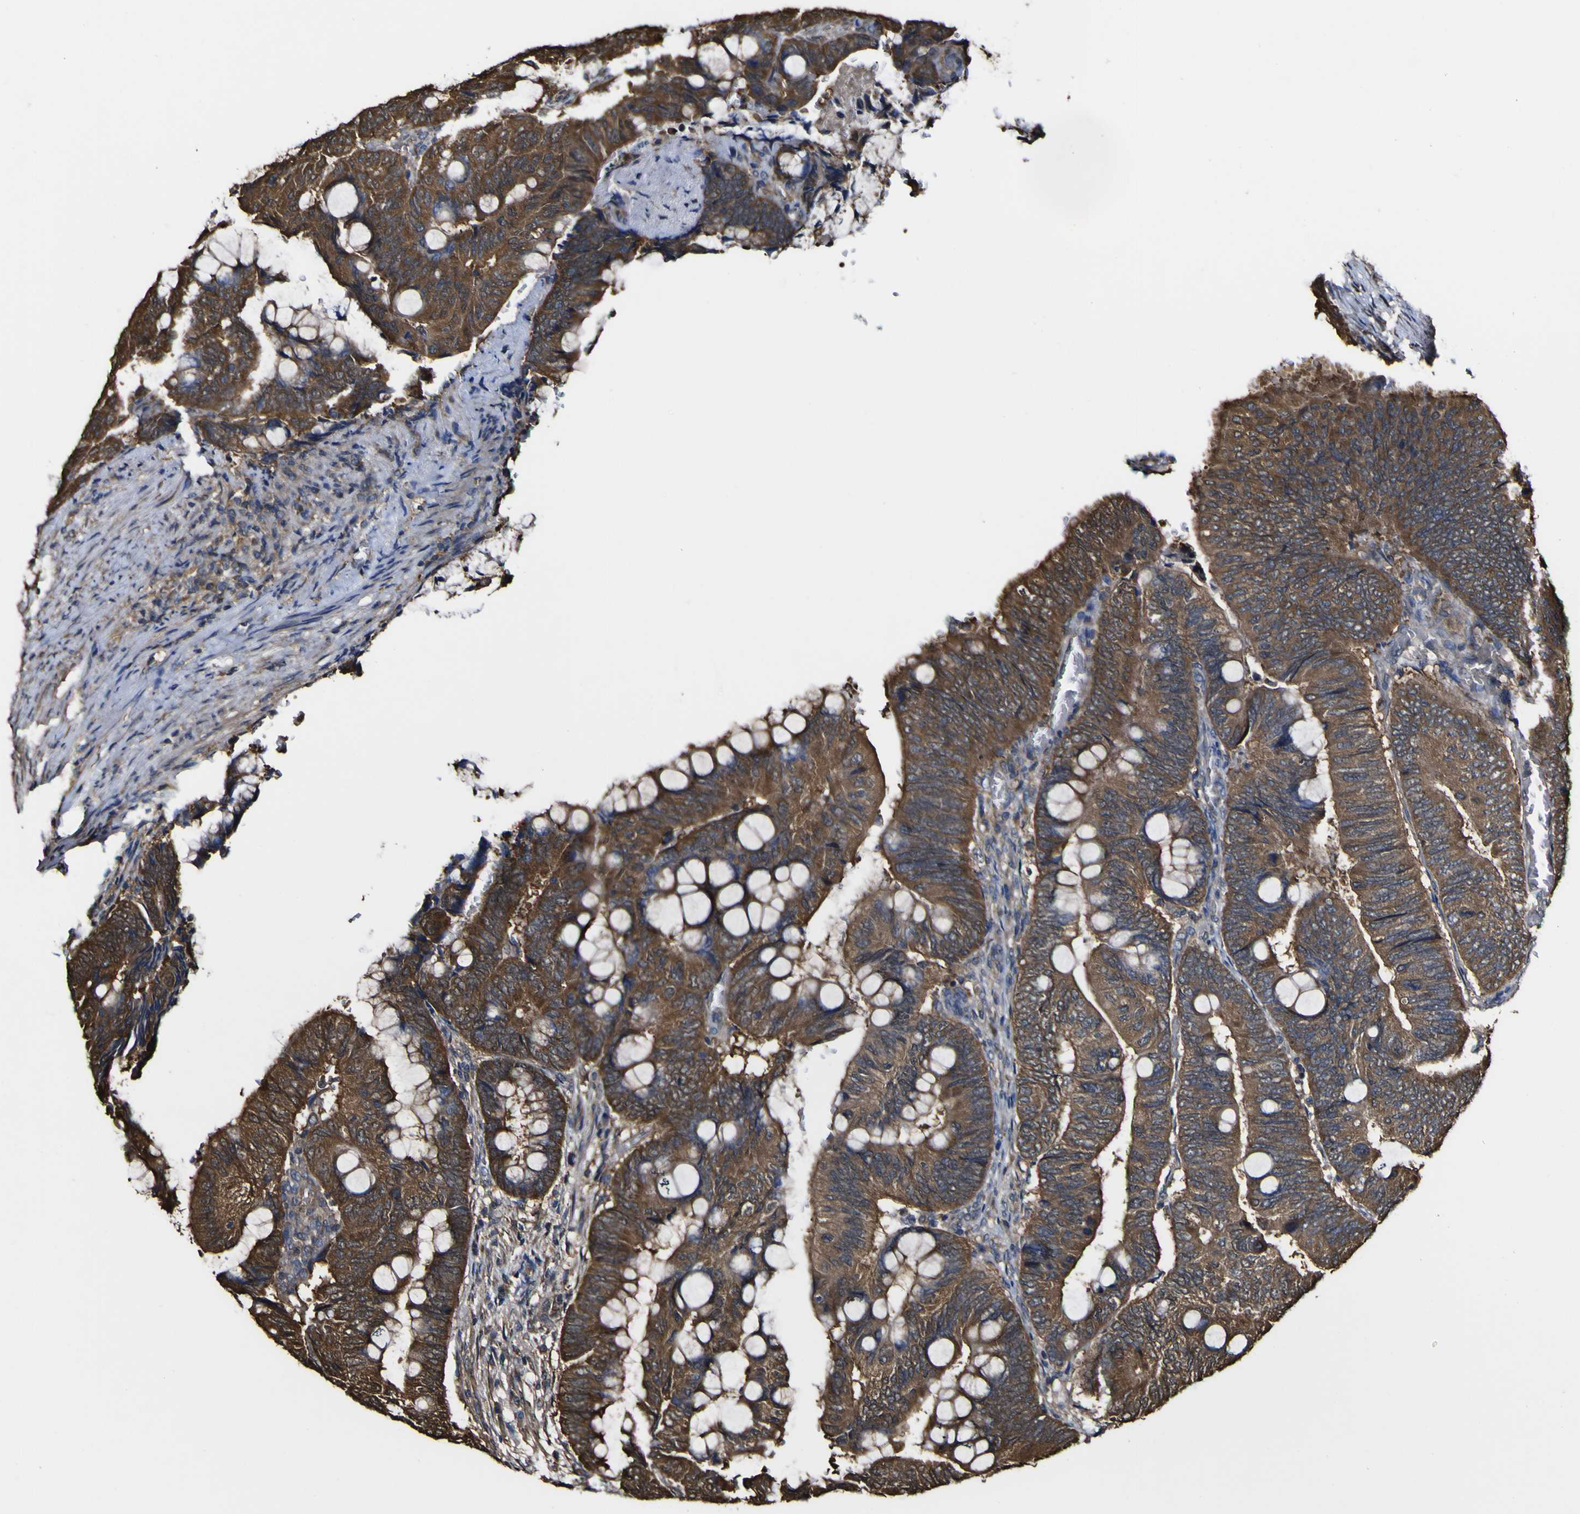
{"staining": {"intensity": "moderate", "quantity": ">75%", "location": "cytoplasmic/membranous"}, "tissue": "colorectal cancer", "cell_type": "Tumor cells", "image_type": "cancer", "snomed": [{"axis": "morphology", "description": "Normal tissue, NOS"}, {"axis": "morphology", "description": "Adenocarcinoma, NOS"}, {"axis": "topography", "description": "Rectum"}, {"axis": "topography", "description": "Peripheral nerve tissue"}], "caption": "Moderate cytoplasmic/membranous positivity is present in about >75% of tumor cells in colorectal cancer (adenocarcinoma).", "gene": "PTPRR", "patient": {"sex": "male", "age": 92}}